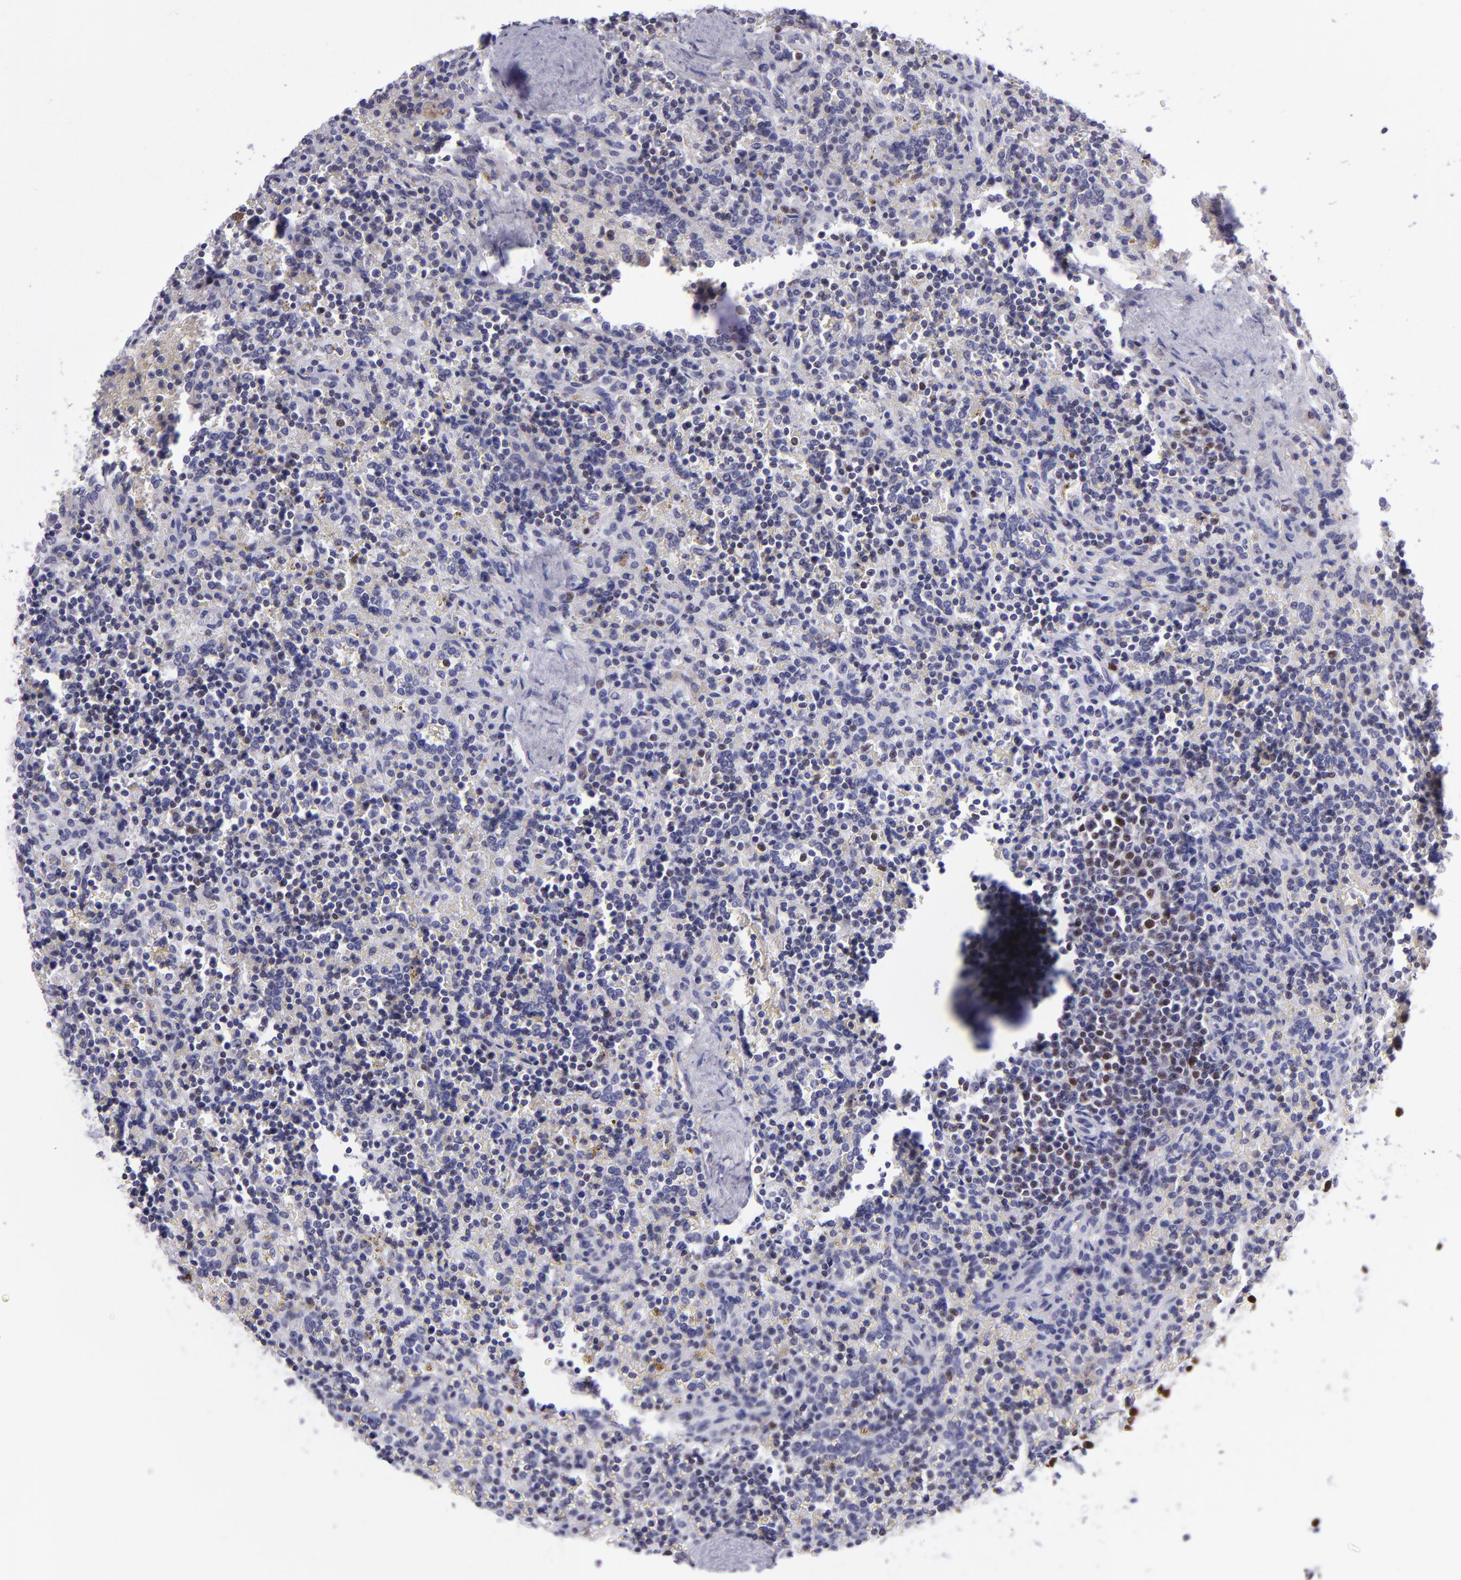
{"staining": {"intensity": "moderate", "quantity": "<25%", "location": "nuclear"}, "tissue": "lymphoma", "cell_type": "Tumor cells", "image_type": "cancer", "snomed": [{"axis": "morphology", "description": "Malignant lymphoma, non-Hodgkin's type, Low grade"}, {"axis": "topography", "description": "Spleen"}], "caption": "Immunohistochemistry photomicrograph of neoplastic tissue: human malignant lymphoma, non-Hodgkin's type (low-grade) stained using immunohistochemistry (IHC) demonstrates low levels of moderate protein expression localized specifically in the nuclear of tumor cells, appearing as a nuclear brown color.", "gene": "POU2F2", "patient": {"sex": "male", "age": 67}}